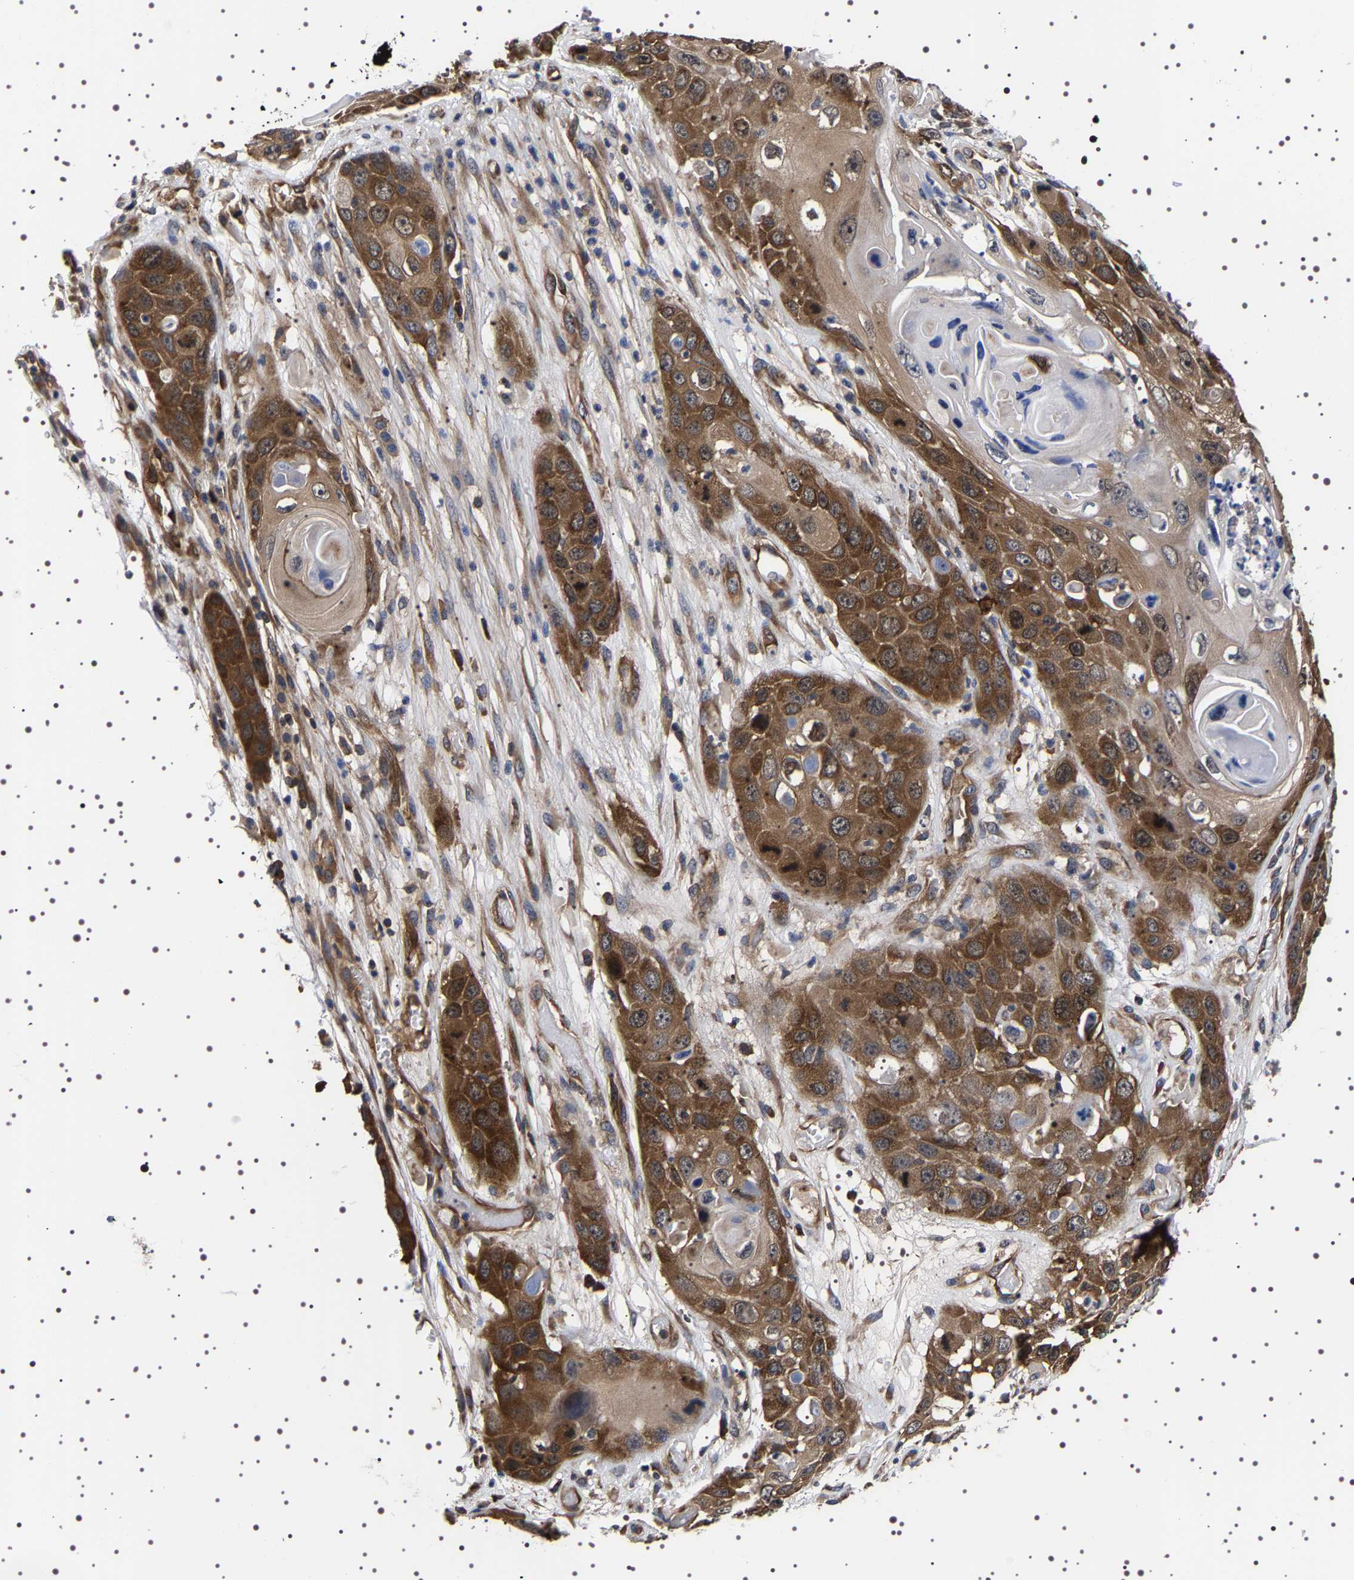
{"staining": {"intensity": "strong", "quantity": "25%-75%", "location": "cytoplasmic/membranous"}, "tissue": "skin cancer", "cell_type": "Tumor cells", "image_type": "cancer", "snomed": [{"axis": "morphology", "description": "Squamous cell carcinoma, NOS"}, {"axis": "topography", "description": "Skin"}], "caption": "There is high levels of strong cytoplasmic/membranous expression in tumor cells of squamous cell carcinoma (skin), as demonstrated by immunohistochemical staining (brown color).", "gene": "DARS1", "patient": {"sex": "male", "age": 55}}